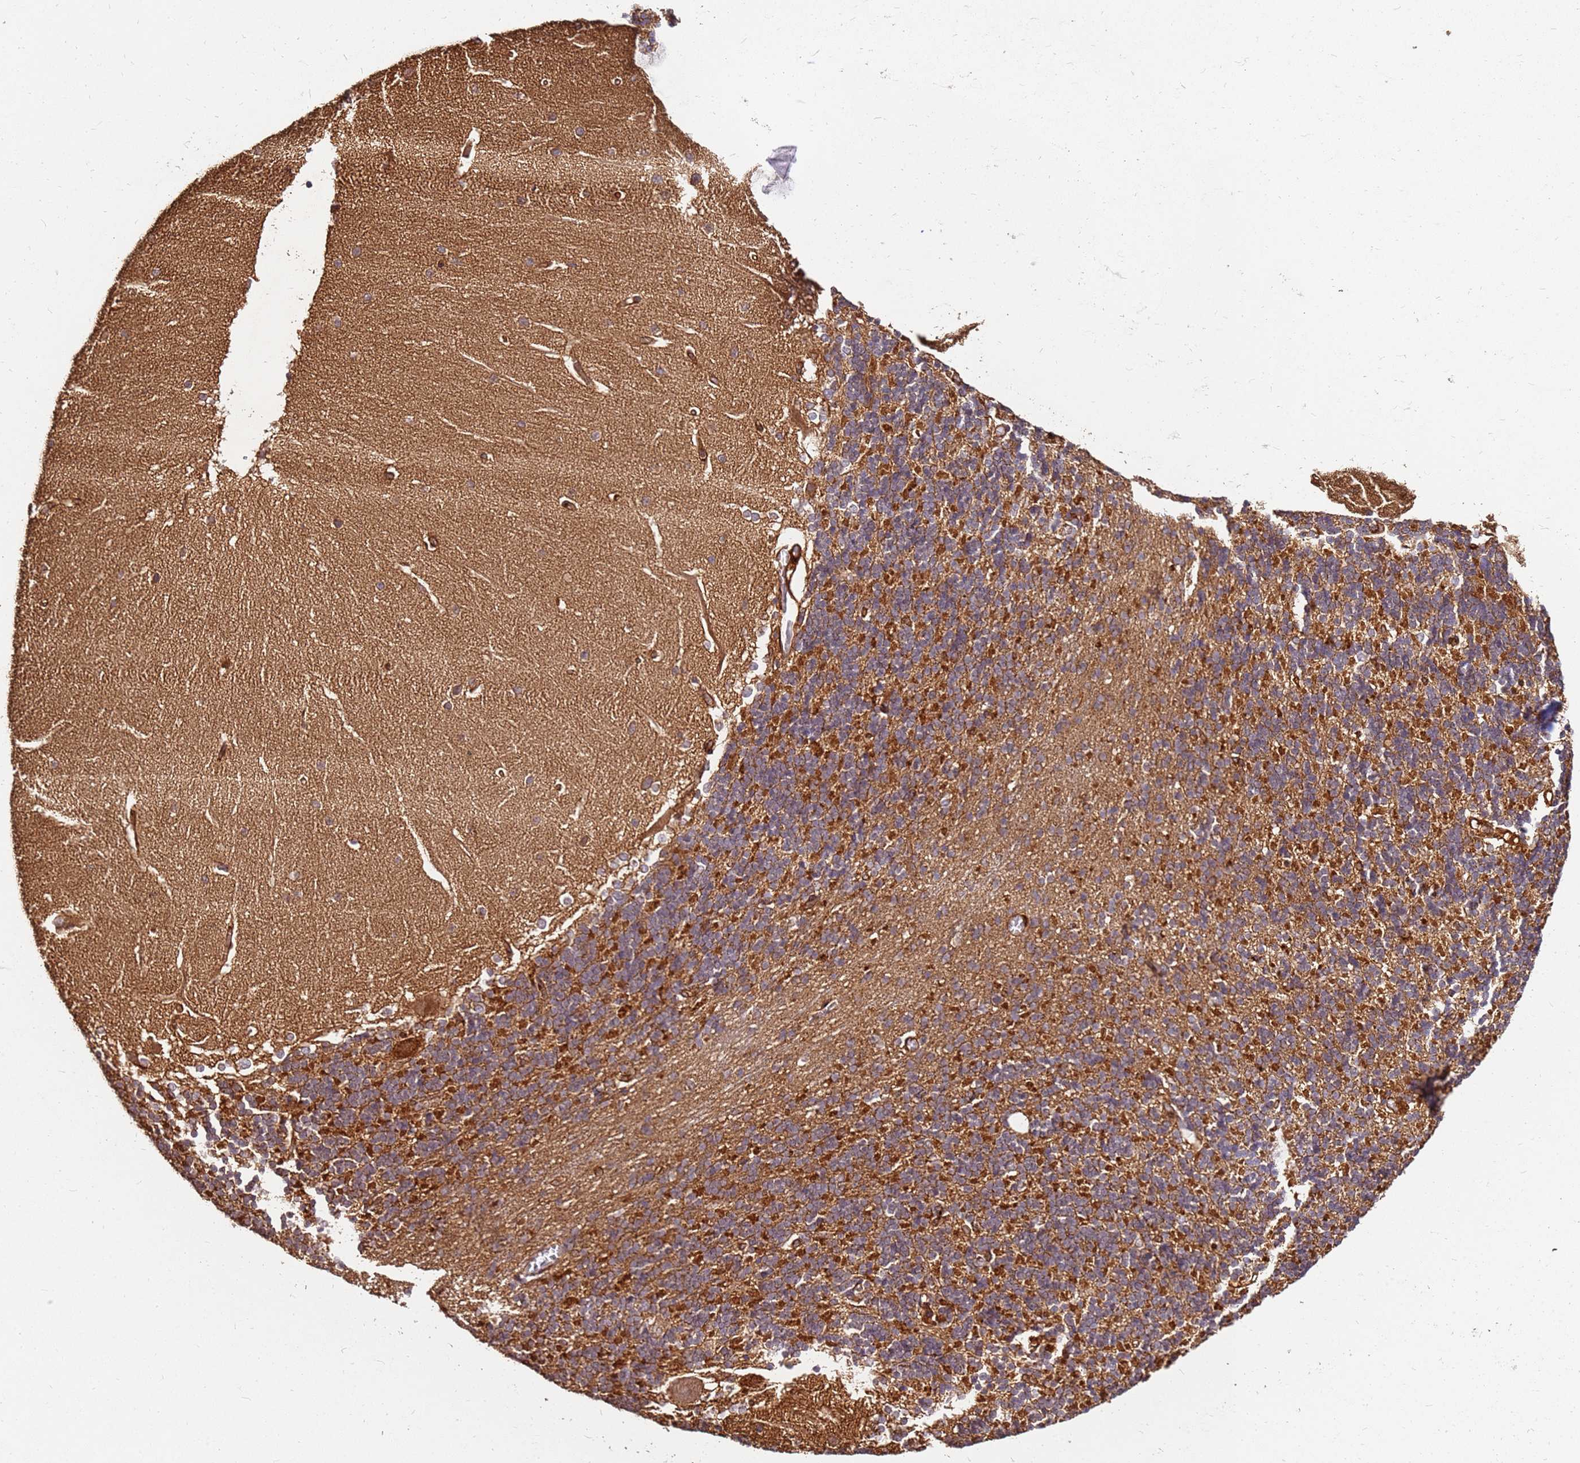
{"staining": {"intensity": "strong", "quantity": "25%-75%", "location": "cytoplasmic/membranous"}, "tissue": "cerebellum", "cell_type": "Cells in granular layer", "image_type": "normal", "snomed": [{"axis": "morphology", "description": "Normal tissue, NOS"}, {"axis": "topography", "description": "Cerebellum"}], "caption": "Cerebellum stained with IHC exhibits strong cytoplasmic/membranous expression in about 25%-75% of cells in granular layer. The staining is performed using DAB (3,3'-diaminobenzidine) brown chromogen to label protein expression. The nuclei are counter-stained blue using hematoxylin.", "gene": "DVL3", "patient": {"sex": "male", "age": 37}}